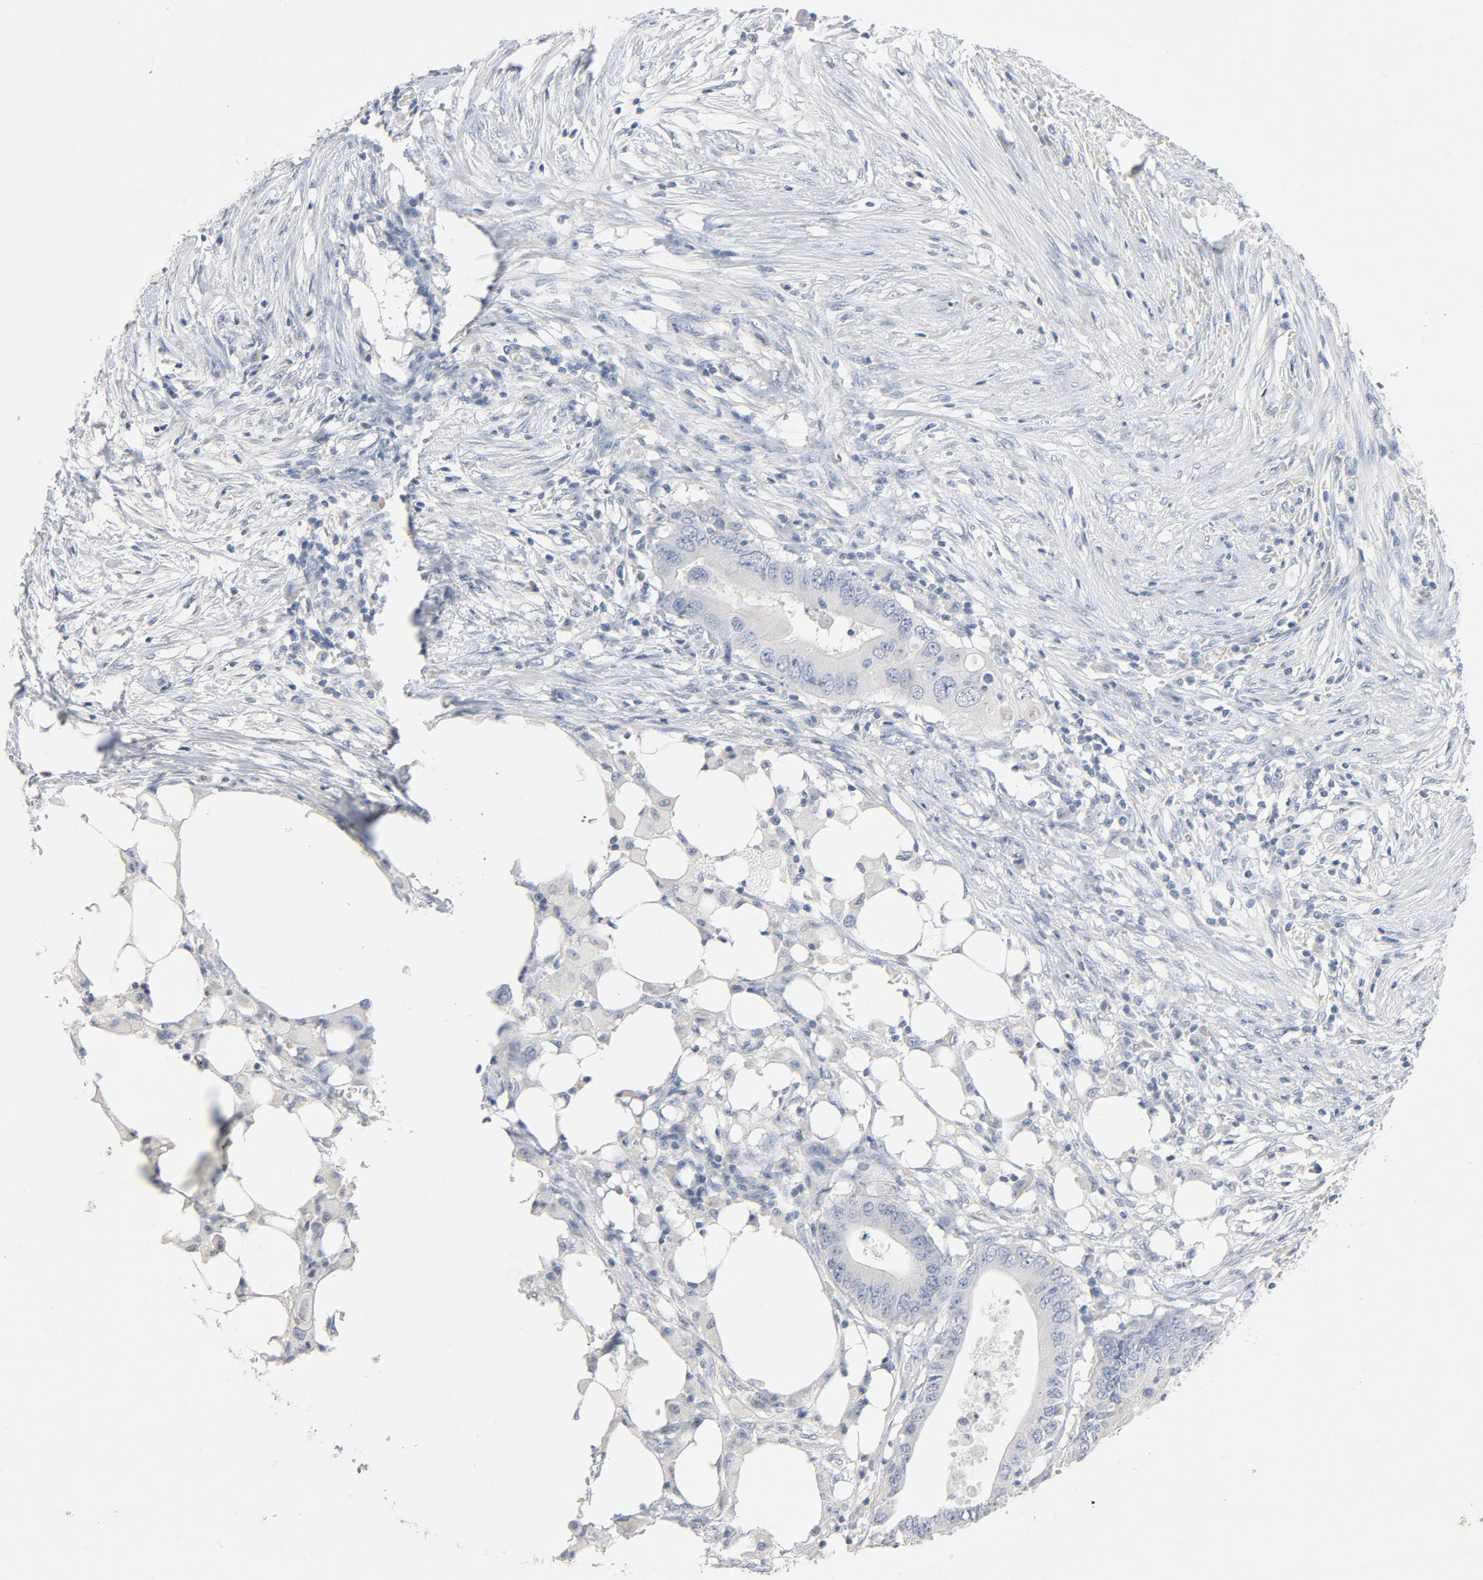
{"staining": {"intensity": "negative", "quantity": "none", "location": "none"}, "tissue": "colorectal cancer", "cell_type": "Tumor cells", "image_type": "cancer", "snomed": [{"axis": "morphology", "description": "Adenocarcinoma, NOS"}, {"axis": "topography", "description": "Colon"}], "caption": "Colorectal adenocarcinoma was stained to show a protein in brown. There is no significant positivity in tumor cells.", "gene": "ZCCHC13", "patient": {"sex": "male", "age": 71}}